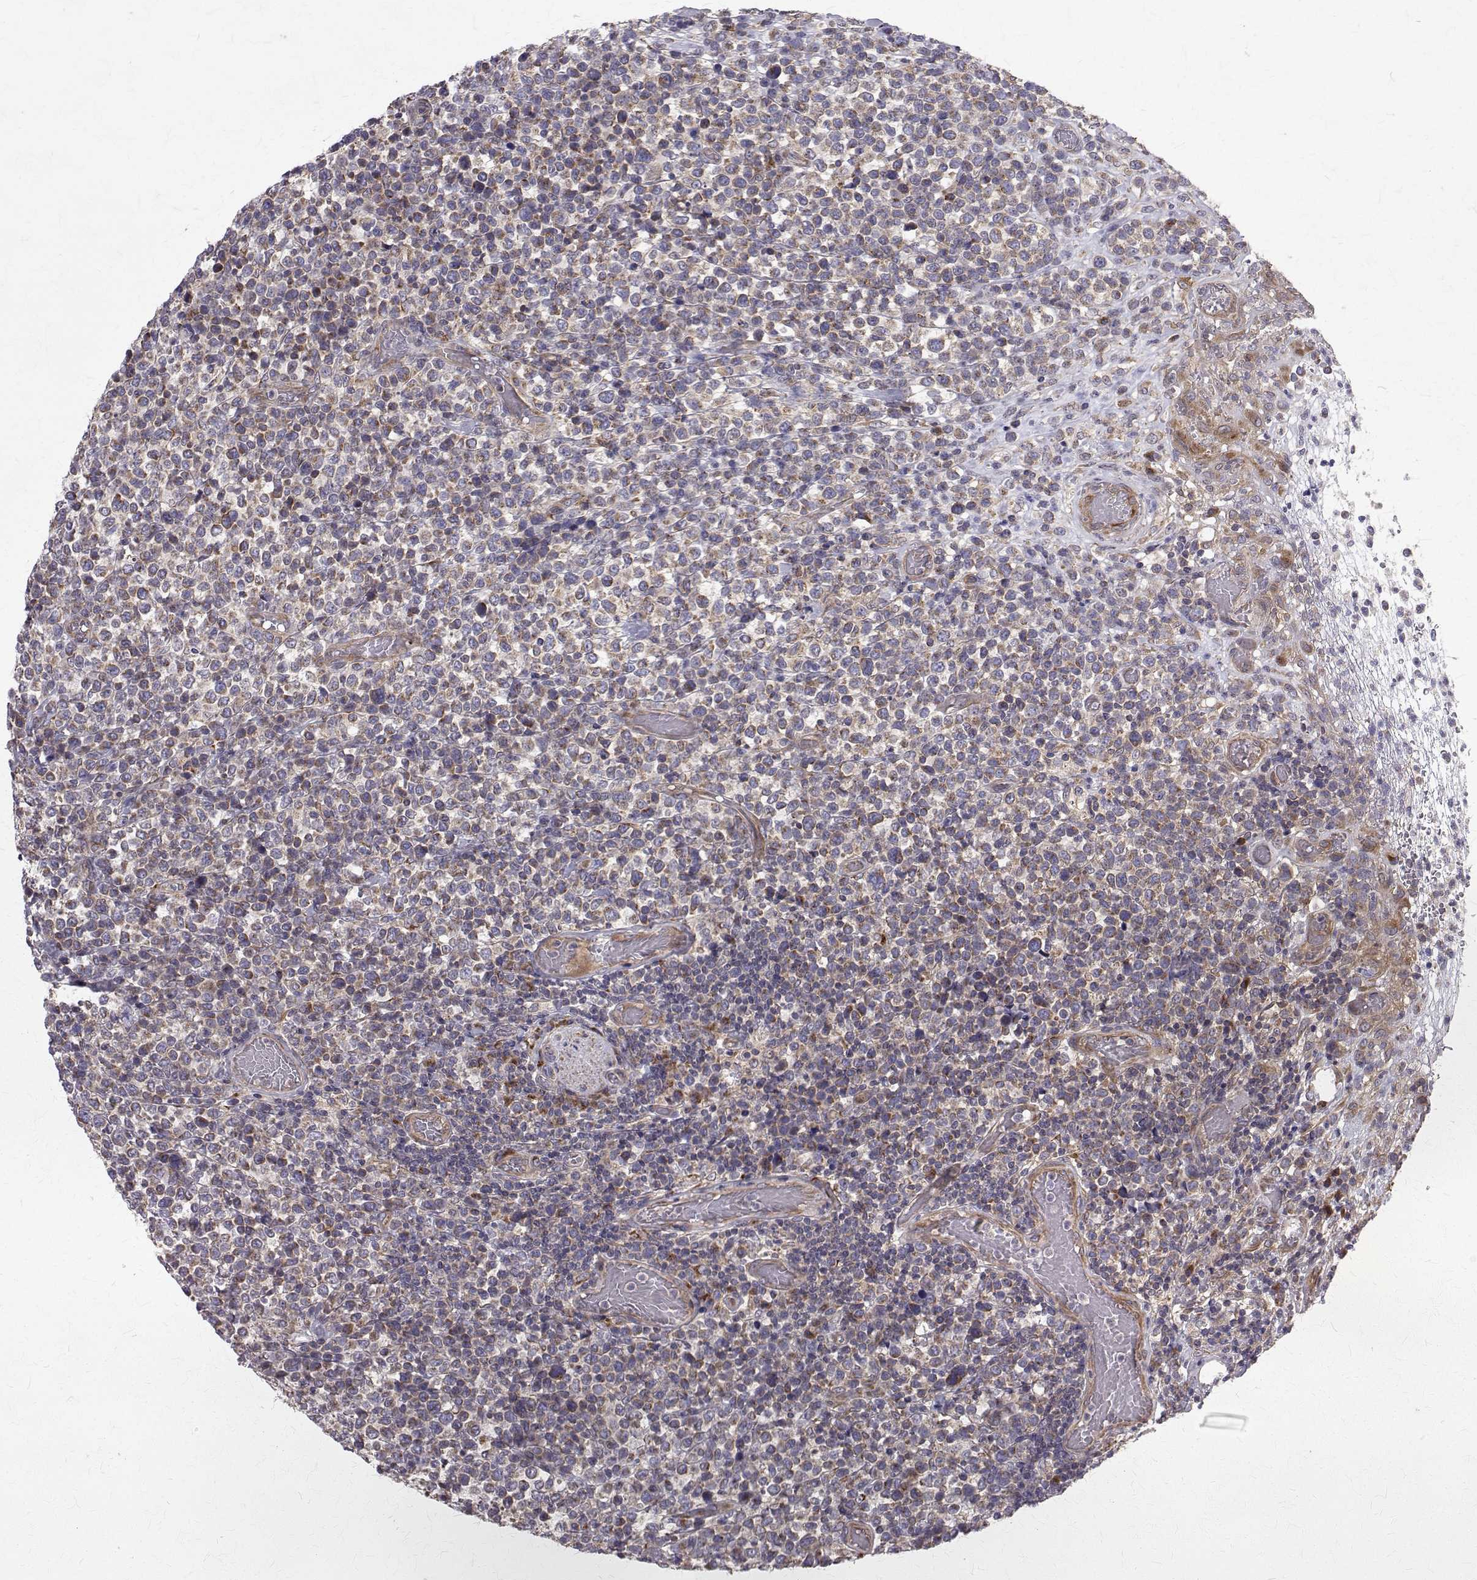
{"staining": {"intensity": "negative", "quantity": "none", "location": "none"}, "tissue": "lymphoma", "cell_type": "Tumor cells", "image_type": "cancer", "snomed": [{"axis": "morphology", "description": "Malignant lymphoma, non-Hodgkin's type, High grade"}, {"axis": "topography", "description": "Soft tissue"}], "caption": "Immunohistochemical staining of lymphoma demonstrates no significant staining in tumor cells.", "gene": "ARFGAP1", "patient": {"sex": "female", "age": 56}}